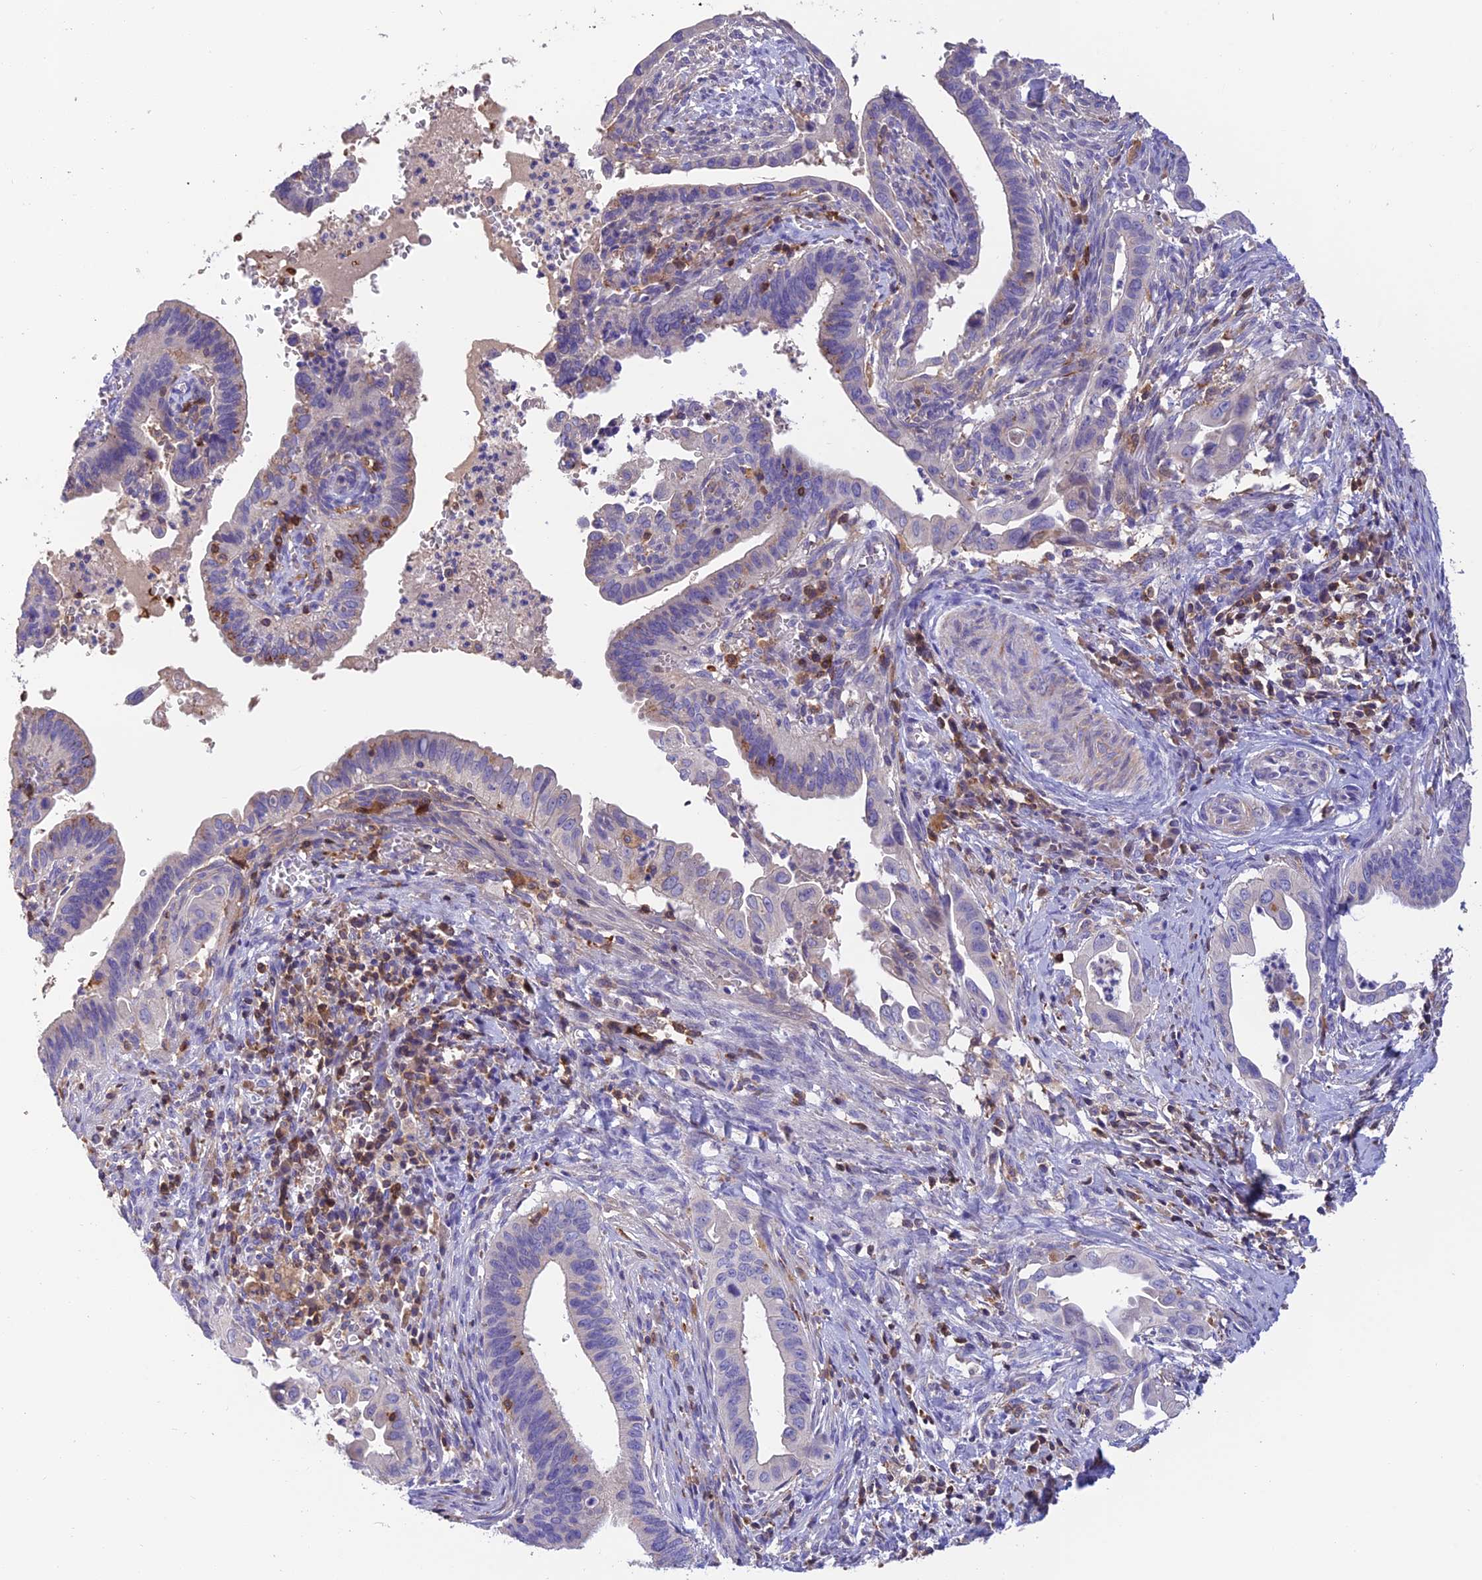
{"staining": {"intensity": "moderate", "quantity": "<25%", "location": "cytoplasmic/membranous"}, "tissue": "cervical cancer", "cell_type": "Tumor cells", "image_type": "cancer", "snomed": [{"axis": "morphology", "description": "Adenocarcinoma, NOS"}, {"axis": "topography", "description": "Cervix"}], "caption": "Immunohistochemical staining of cervical adenocarcinoma reveals low levels of moderate cytoplasmic/membranous protein expression in approximately <25% of tumor cells. Immunohistochemistry stains the protein in brown and the nuclei are stained blue.", "gene": "LPXN", "patient": {"sex": "female", "age": 42}}